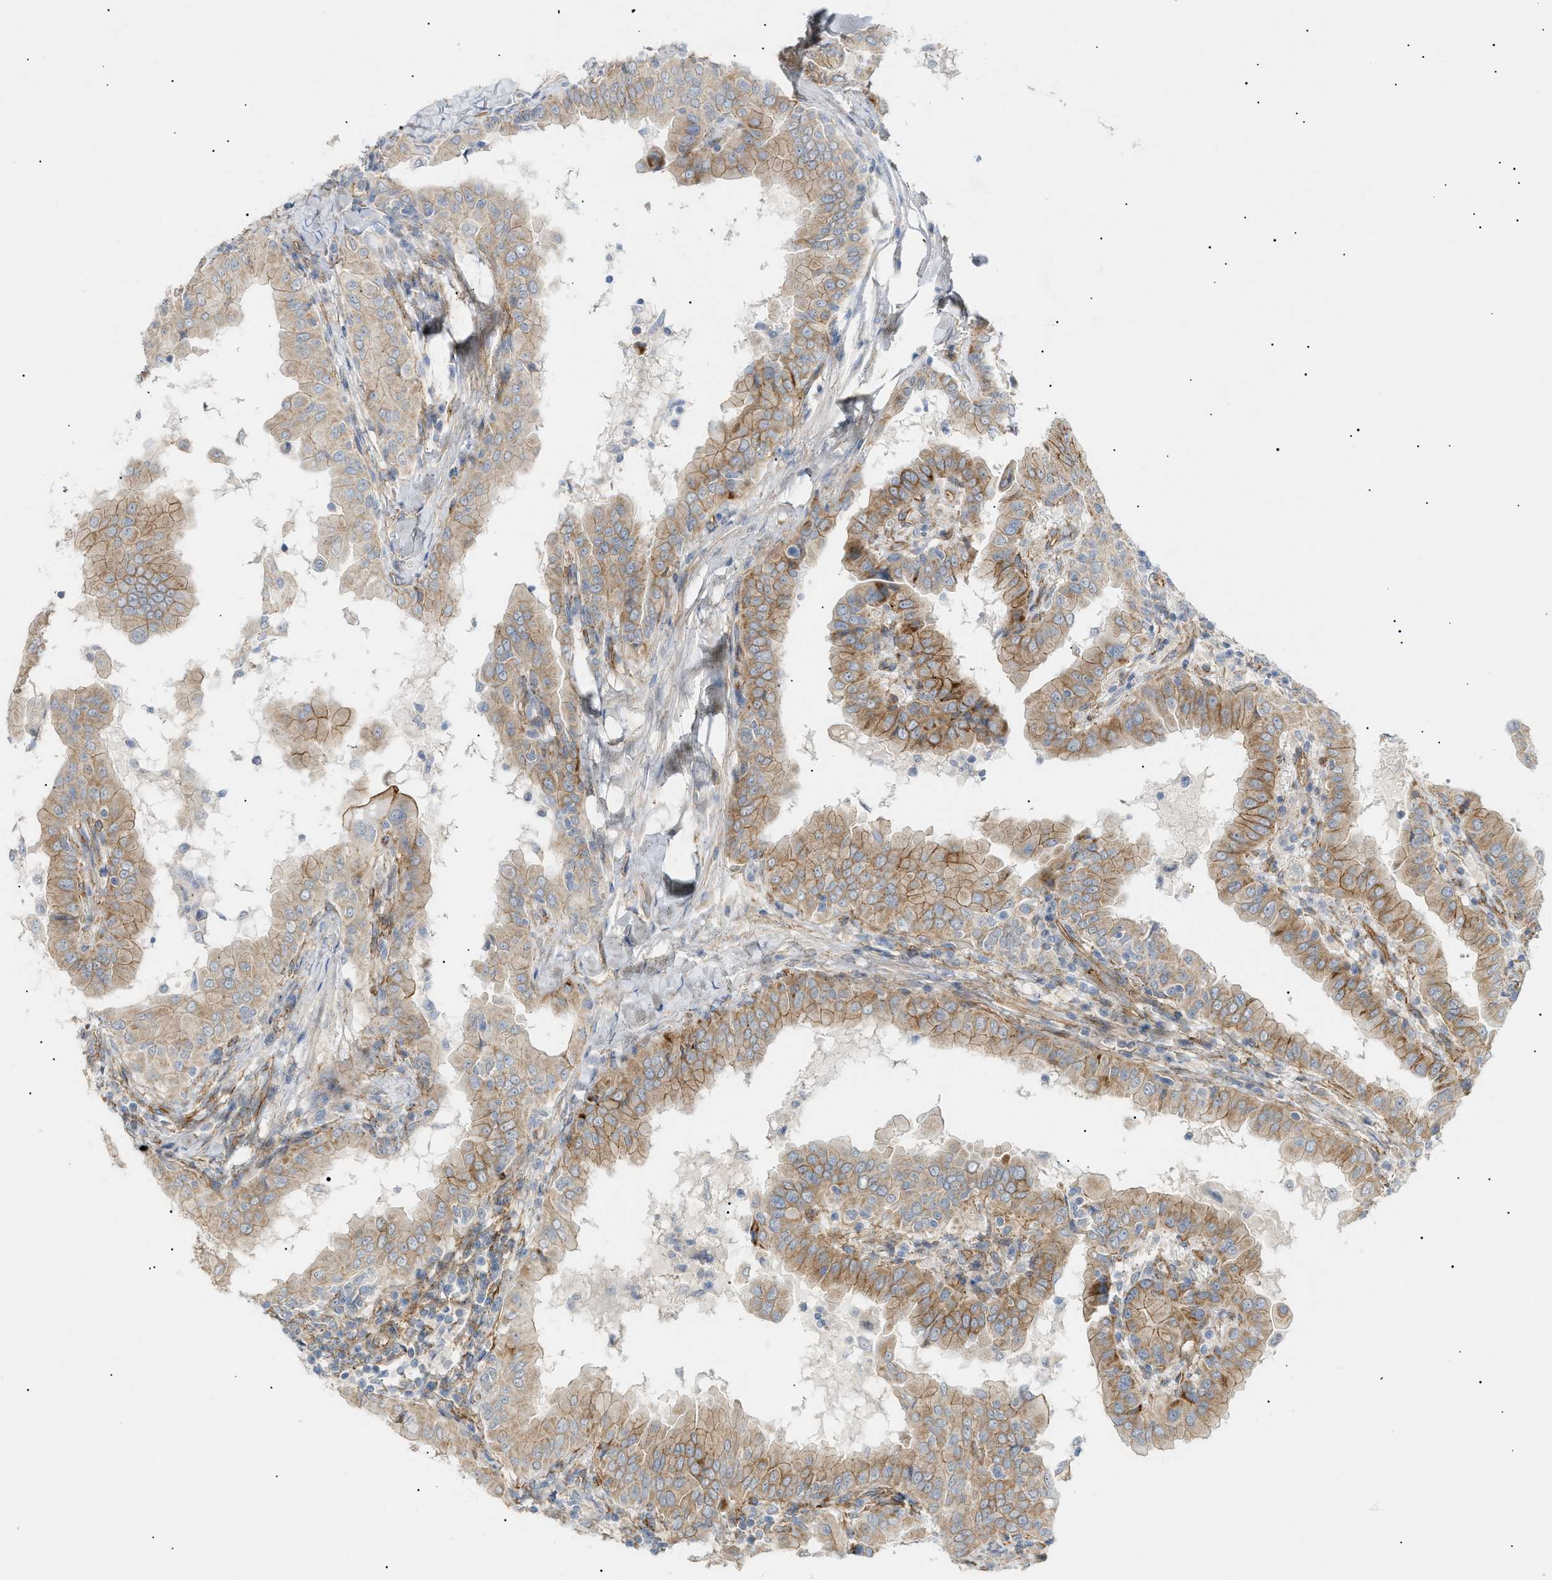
{"staining": {"intensity": "moderate", "quantity": ">75%", "location": "cytoplasmic/membranous"}, "tissue": "thyroid cancer", "cell_type": "Tumor cells", "image_type": "cancer", "snomed": [{"axis": "morphology", "description": "Papillary adenocarcinoma, NOS"}, {"axis": "topography", "description": "Thyroid gland"}], "caption": "IHC image of human thyroid cancer stained for a protein (brown), which exhibits medium levels of moderate cytoplasmic/membranous expression in approximately >75% of tumor cells.", "gene": "ZFHX2", "patient": {"sex": "male", "age": 33}}